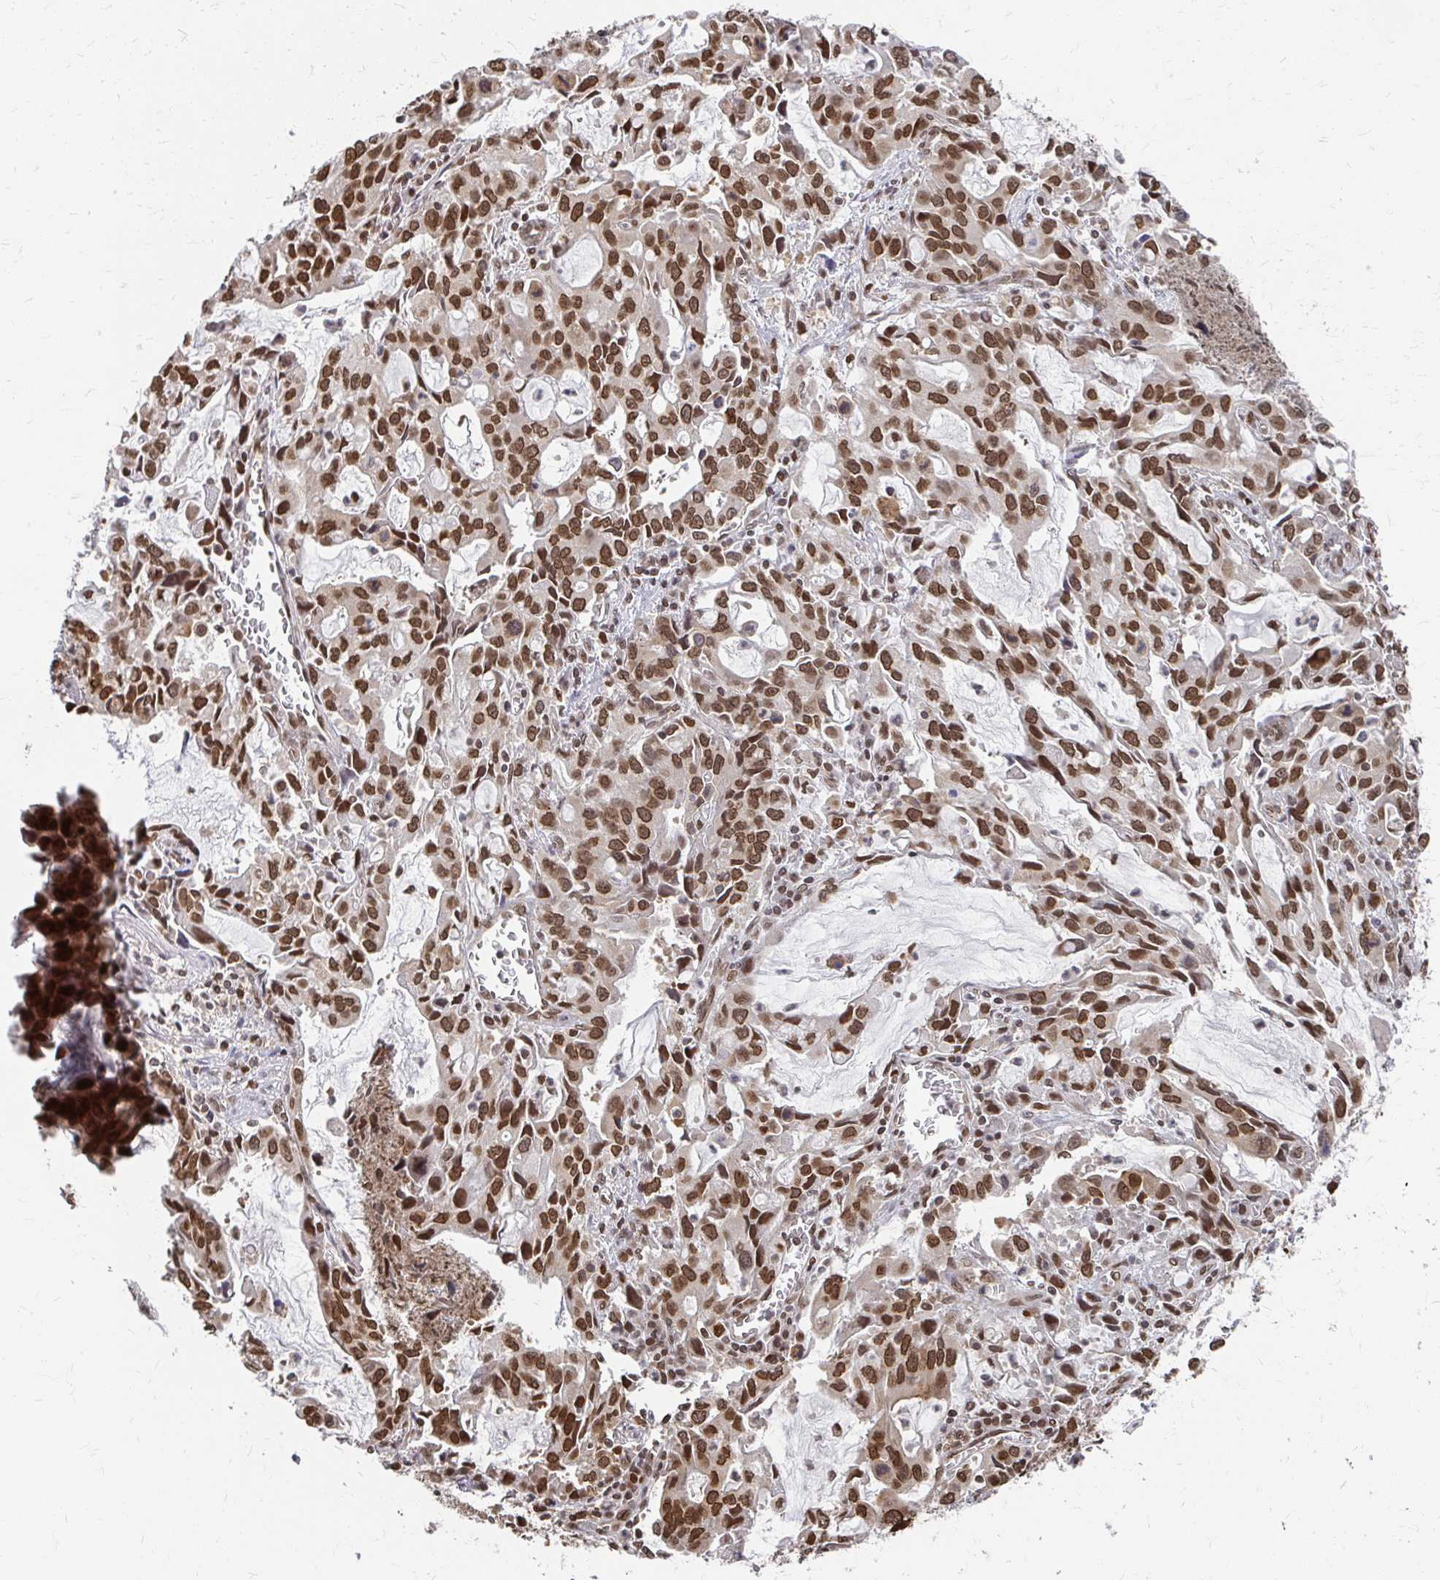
{"staining": {"intensity": "moderate", "quantity": ">75%", "location": "cytoplasmic/membranous,nuclear"}, "tissue": "stomach cancer", "cell_type": "Tumor cells", "image_type": "cancer", "snomed": [{"axis": "morphology", "description": "Adenocarcinoma, NOS"}, {"axis": "topography", "description": "Stomach, upper"}], "caption": "IHC photomicrograph of neoplastic tissue: stomach adenocarcinoma stained using IHC displays medium levels of moderate protein expression localized specifically in the cytoplasmic/membranous and nuclear of tumor cells, appearing as a cytoplasmic/membranous and nuclear brown color.", "gene": "XPO1", "patient": {"sex": "male", "age": 85}}